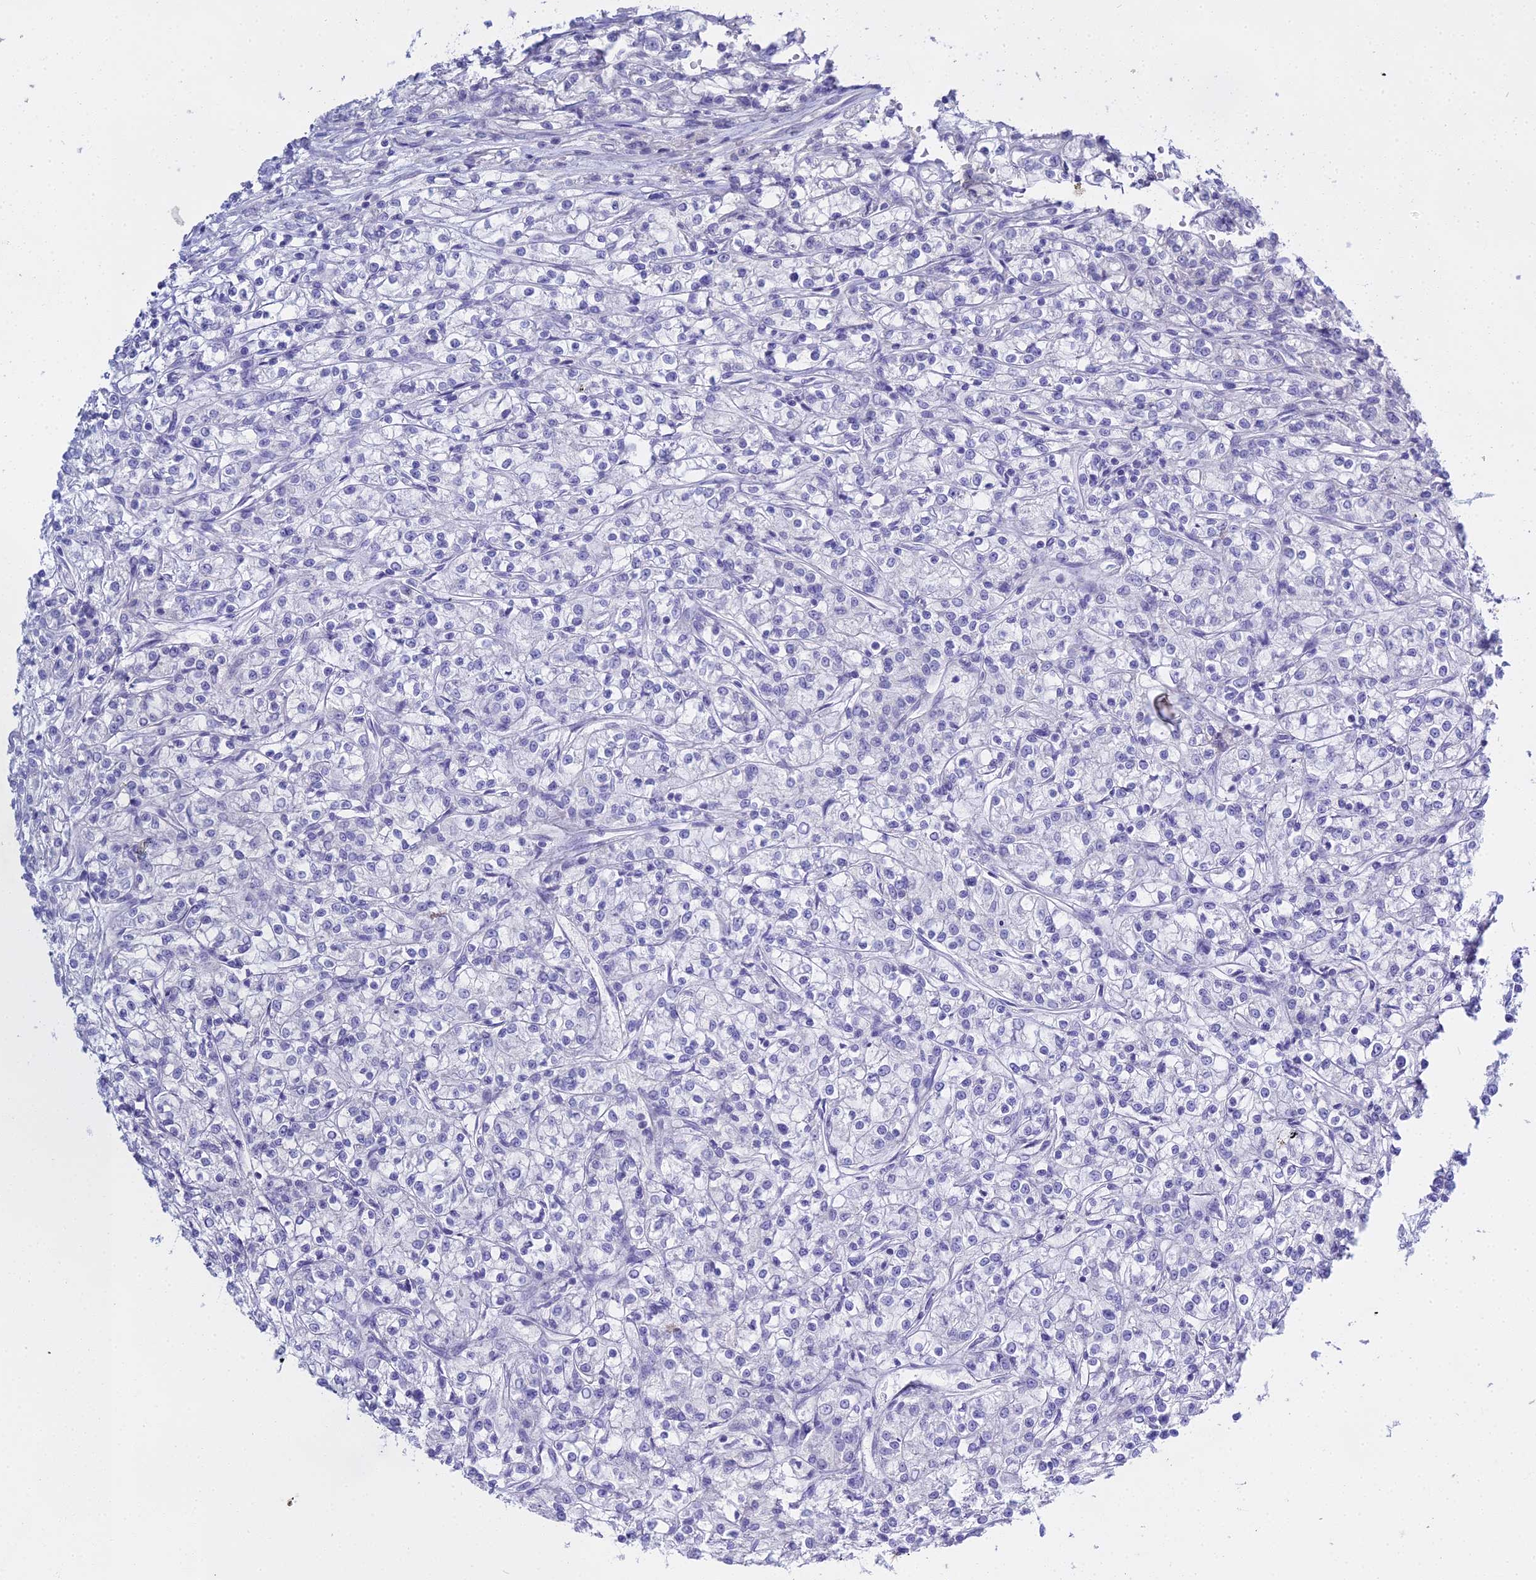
{"staining": {"intensity": "negative", "quantity": "none", "location": "none"}, "tissue": "renal cancer", "cell_type": "Tumor cells", "image_type": "cancer", "snomed": [{"axis": "morphology", "description": "Adenocarcinoma, NOS"}, {"axis": "topography", "description": "Kidney"}], "caption": "IHC histopathology image of neoplastic tissue: renal adenocarcinoma stained with DAB displays no significant protein staining in tumor cells.", "gene": "S100A7", "patient": {"sex": "female", "age": 59}}